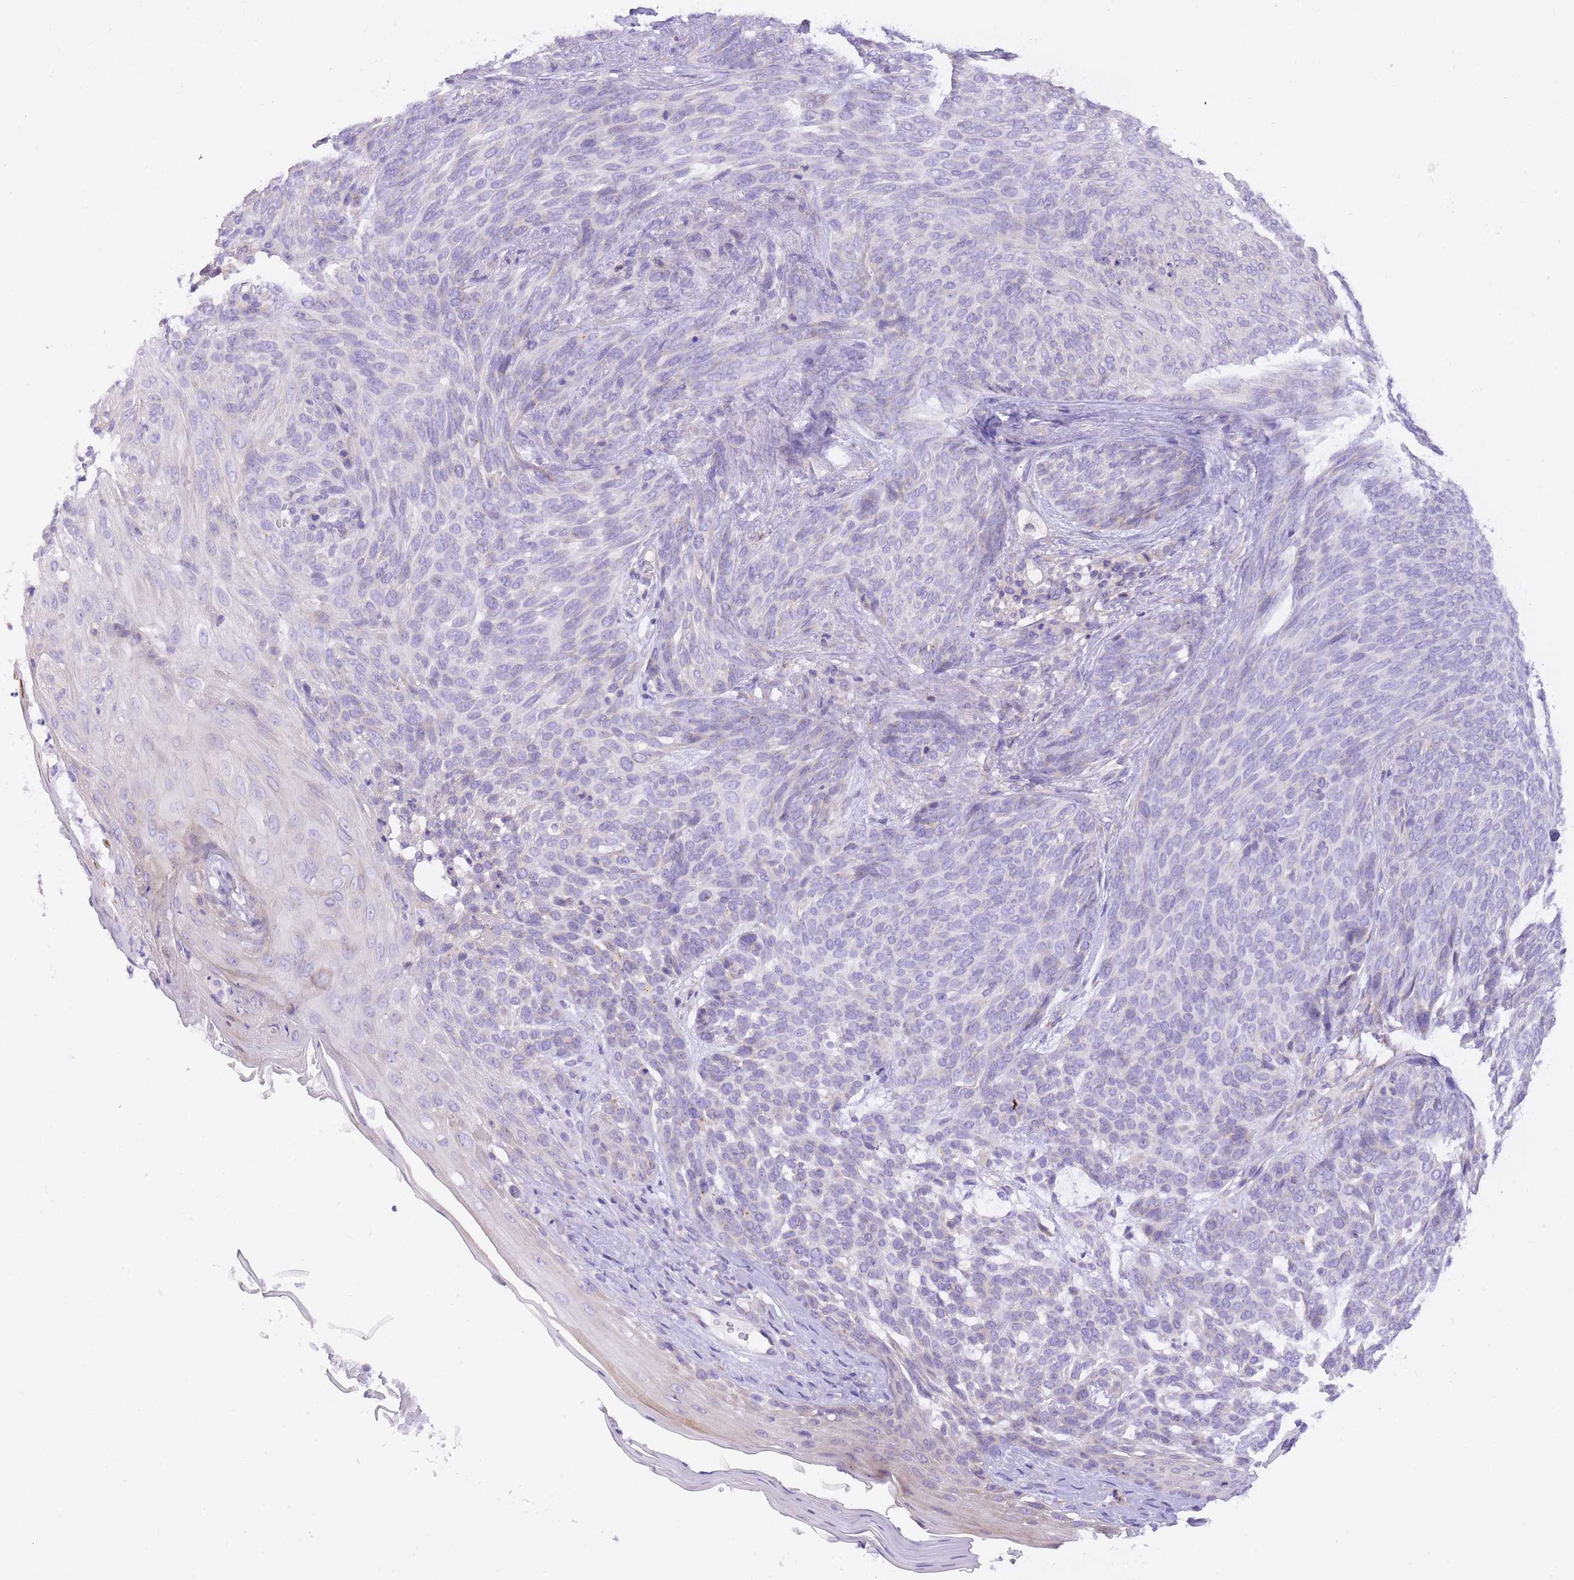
{"staining": {"intensity": "negative", "quantity": "none", "location": "none"}, "tissue": "skin cancer", "cell_type": "Tumor cells", "image_type": "cancer", "snomed": [{"axis": "morphology", "description": "Basal cell carcinoma"}, {"axis": "topography", "description": "Skin"}], "caption": "This is a image of immunohistochemistry (IHC) staining of skin cancer, which shows no expression in tumor cells.", "gene": "TOPAZ1", "patient": {"sex": "female", "age": 86}}